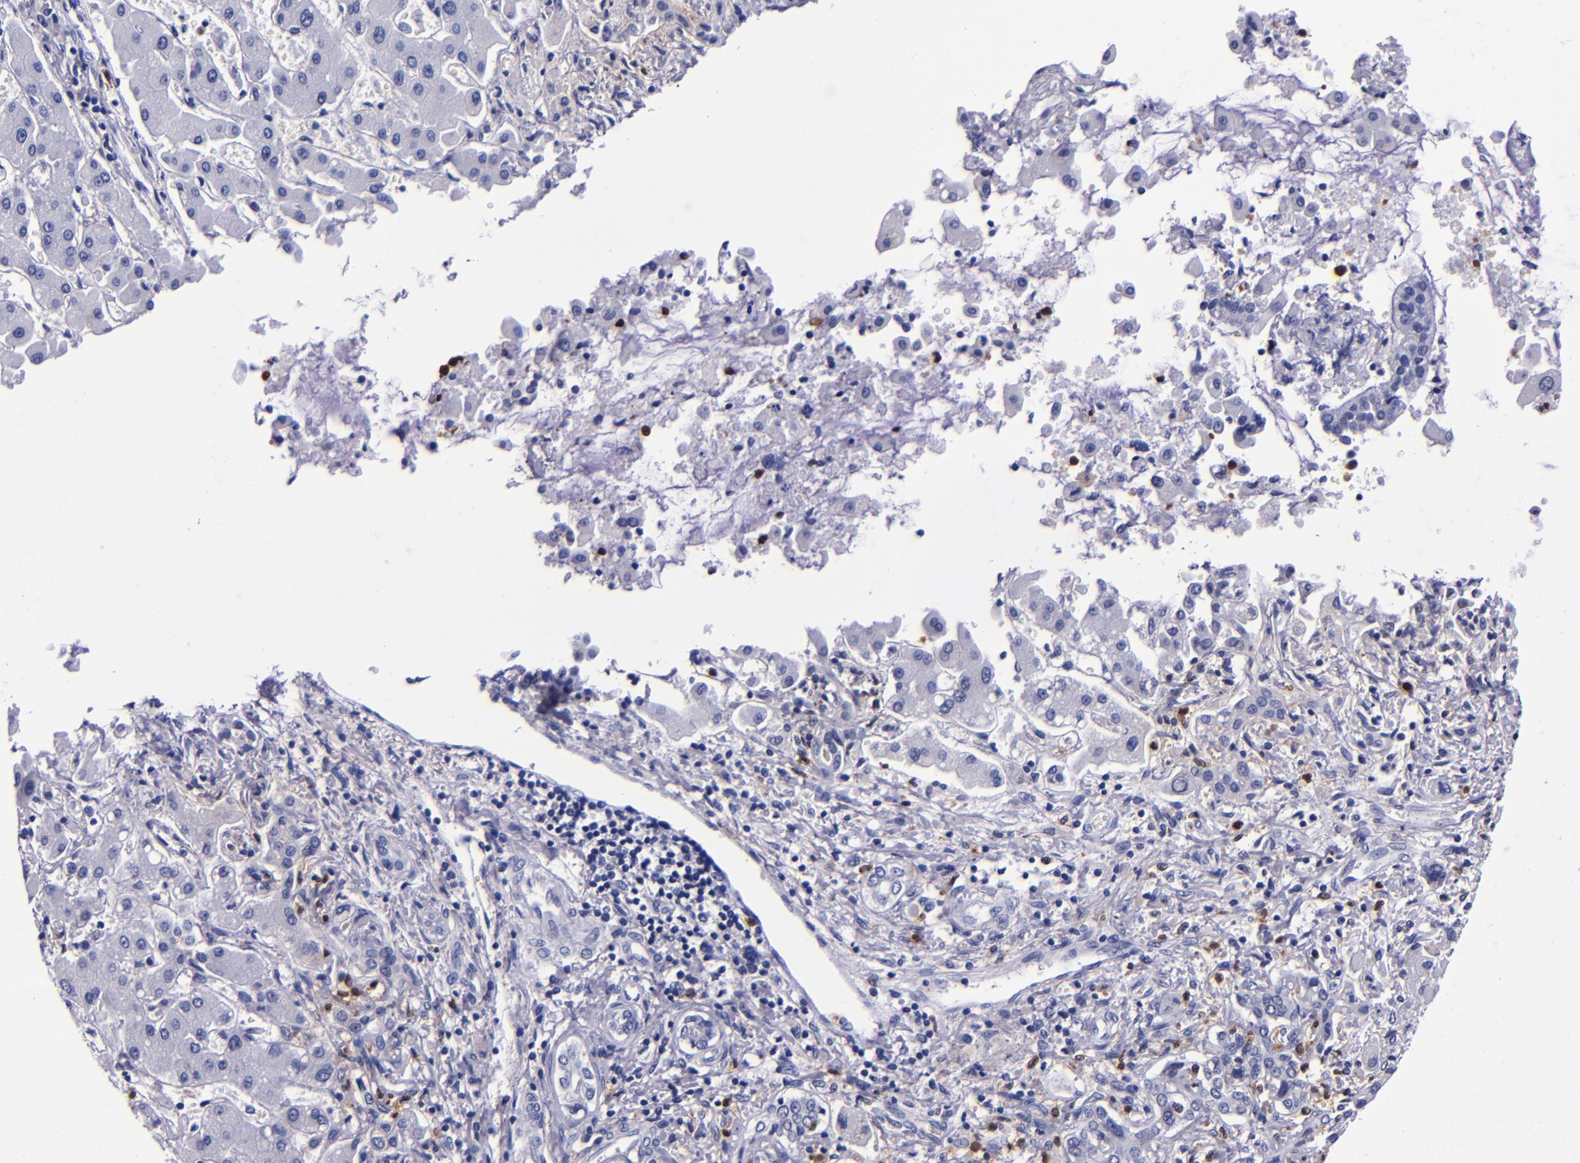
{"staining": {"intensity": "negative", "quantity": "none", "location": "none"}, "tissue": "liver cancer", "cell_type": "Tumor cells", "image_type": "cancer", "snomed": [{"axis": "morphology", "description": "Cholangiocarcinoma"}, {"axis": "topography", "description": "Liver"}], "caption": "A high-resolution histopathology image shows immunohistochemistry (IHC) staining of cholangiocarcinoma (liver), which displays no significant expression in tumor cells.", "gene": "S100A8", "patient": {"sex": "male", "age": 50}}